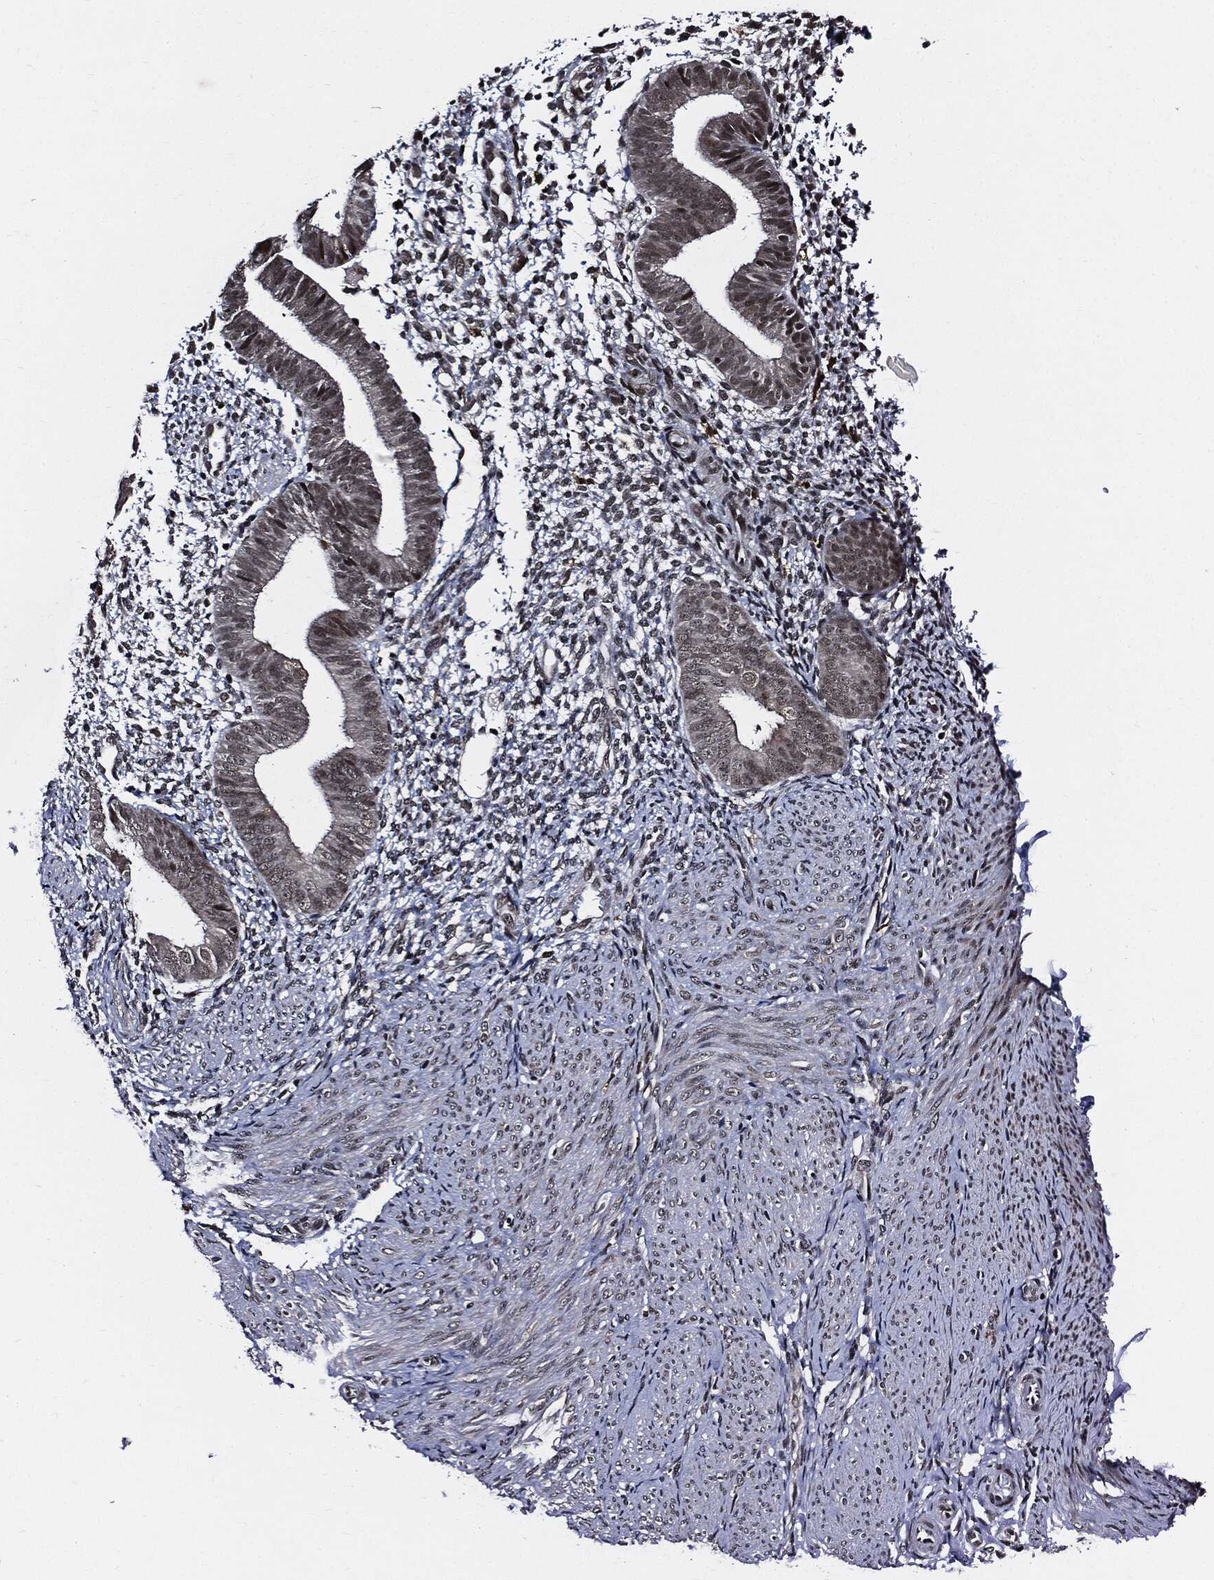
{"staining": {"intensity": "moderate", "quantity": "<25%", "location": "nuclear"}, "tissue": "endometrium", "cell_type": "Cells in endometrial stroma", "image_type": "normal", "snomed": [{"axis": "morphology", "description": "Normal tissue, NOS"}, {"axis": "topography", "description": "Endometrium"}], "caption": "Protein staining shows moderate nuclear positivity in approximately <25% of cells in endometrial stroma in unremarkable endometrium. The staining is performed using DAB (3,3'-diaminobenzidine) brown chromogen to label protein expression. The nuclei are counter-stained blue using hematoxylin.", "gene": "SUGT1", "patient": {"sex": "female", "age": 47}}